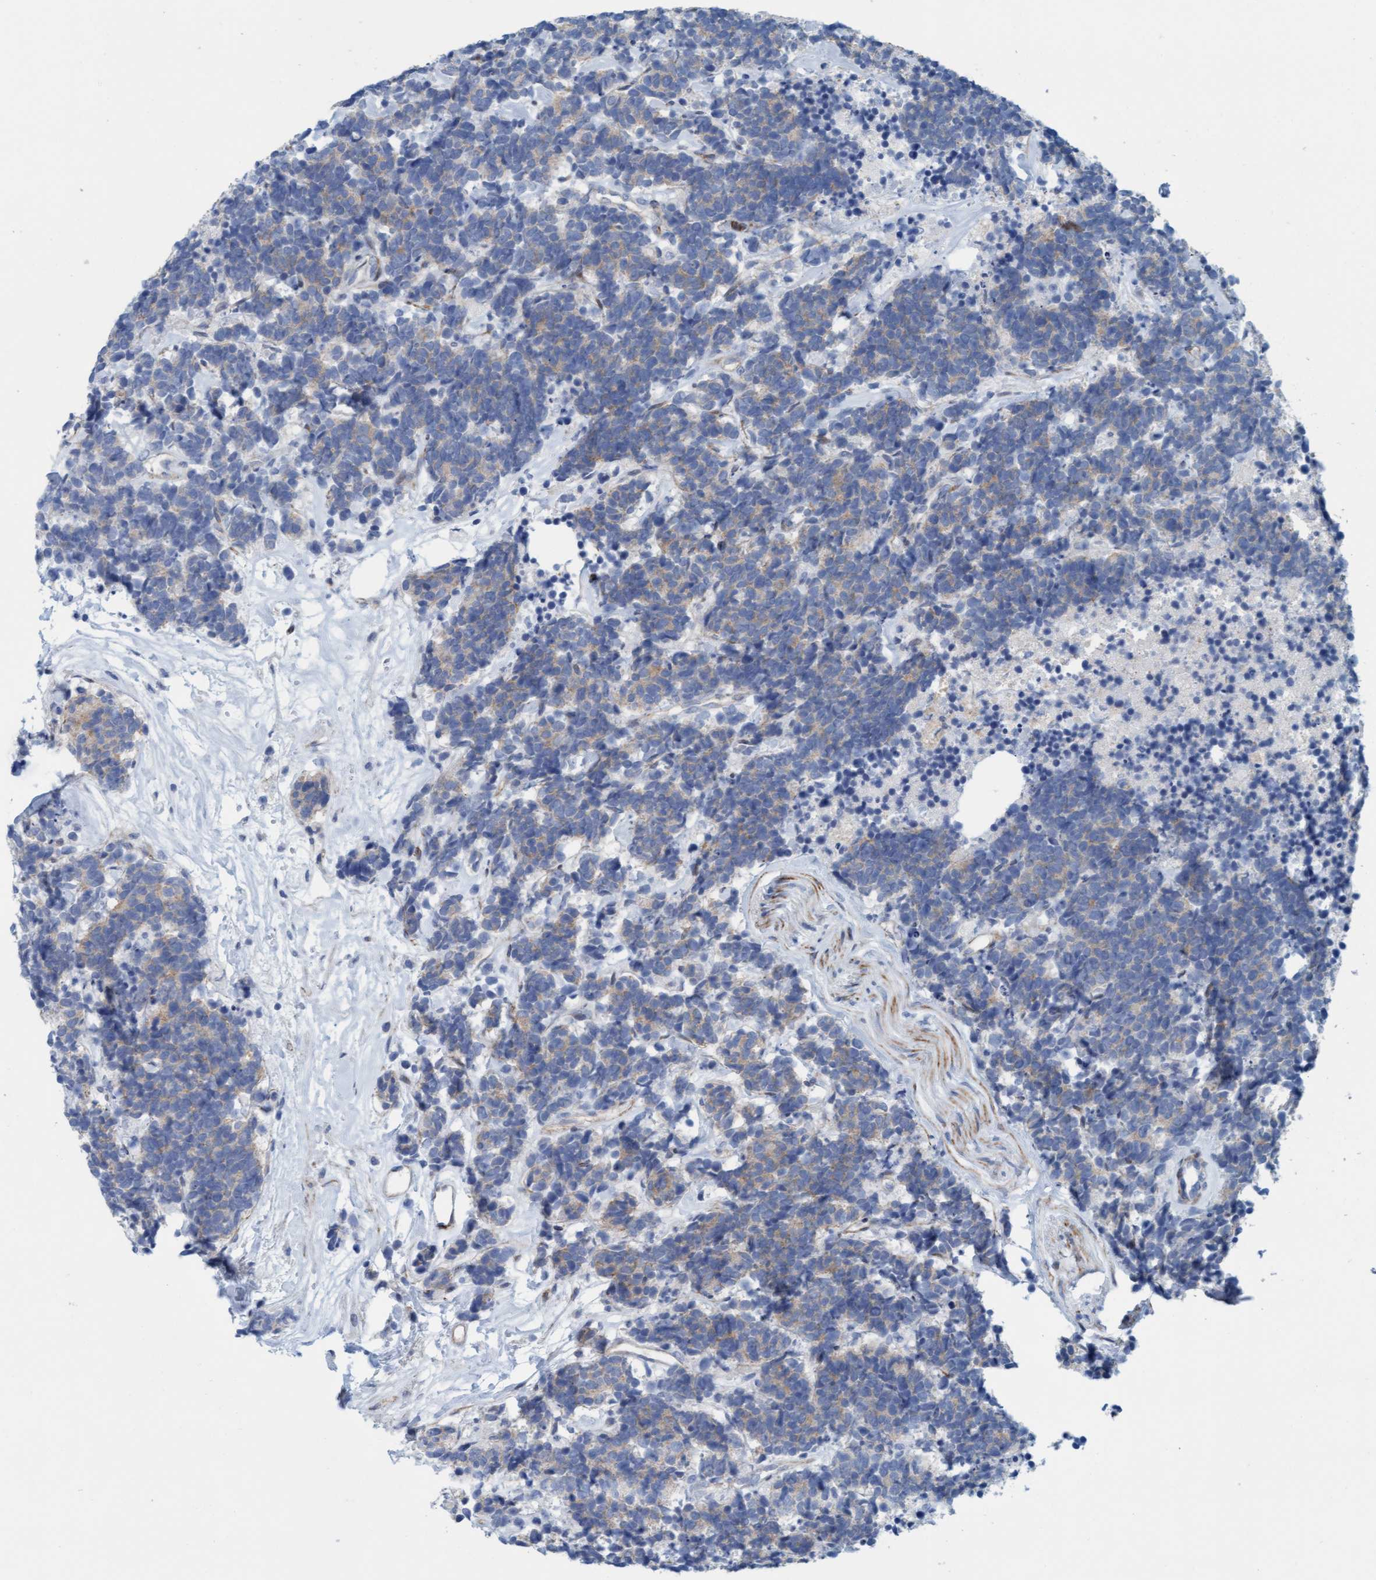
{"staining": {"intensity": "weak", "quantity": ">75%", "location": "cytoplasmic/membranous"}, "tissue": "carcinoid", "cell_type": "Tumor cells", "image_type": "cancer", "snomed": [{"axis": "morphology", "description": "Carcinoma, NOS"}, {"axis": "morphology", "description": "Carcinoid, malignant, NOS"}, {"axis": "topography", "description": "Urinary bladder"}], "caption": "The immunohistochemical stain labels weak cytoplasmic/membranous expression in tumor cells of carcinoid tissue.", "gene": "MTFR1", "patient": {"sex": "male", "age": 57}}